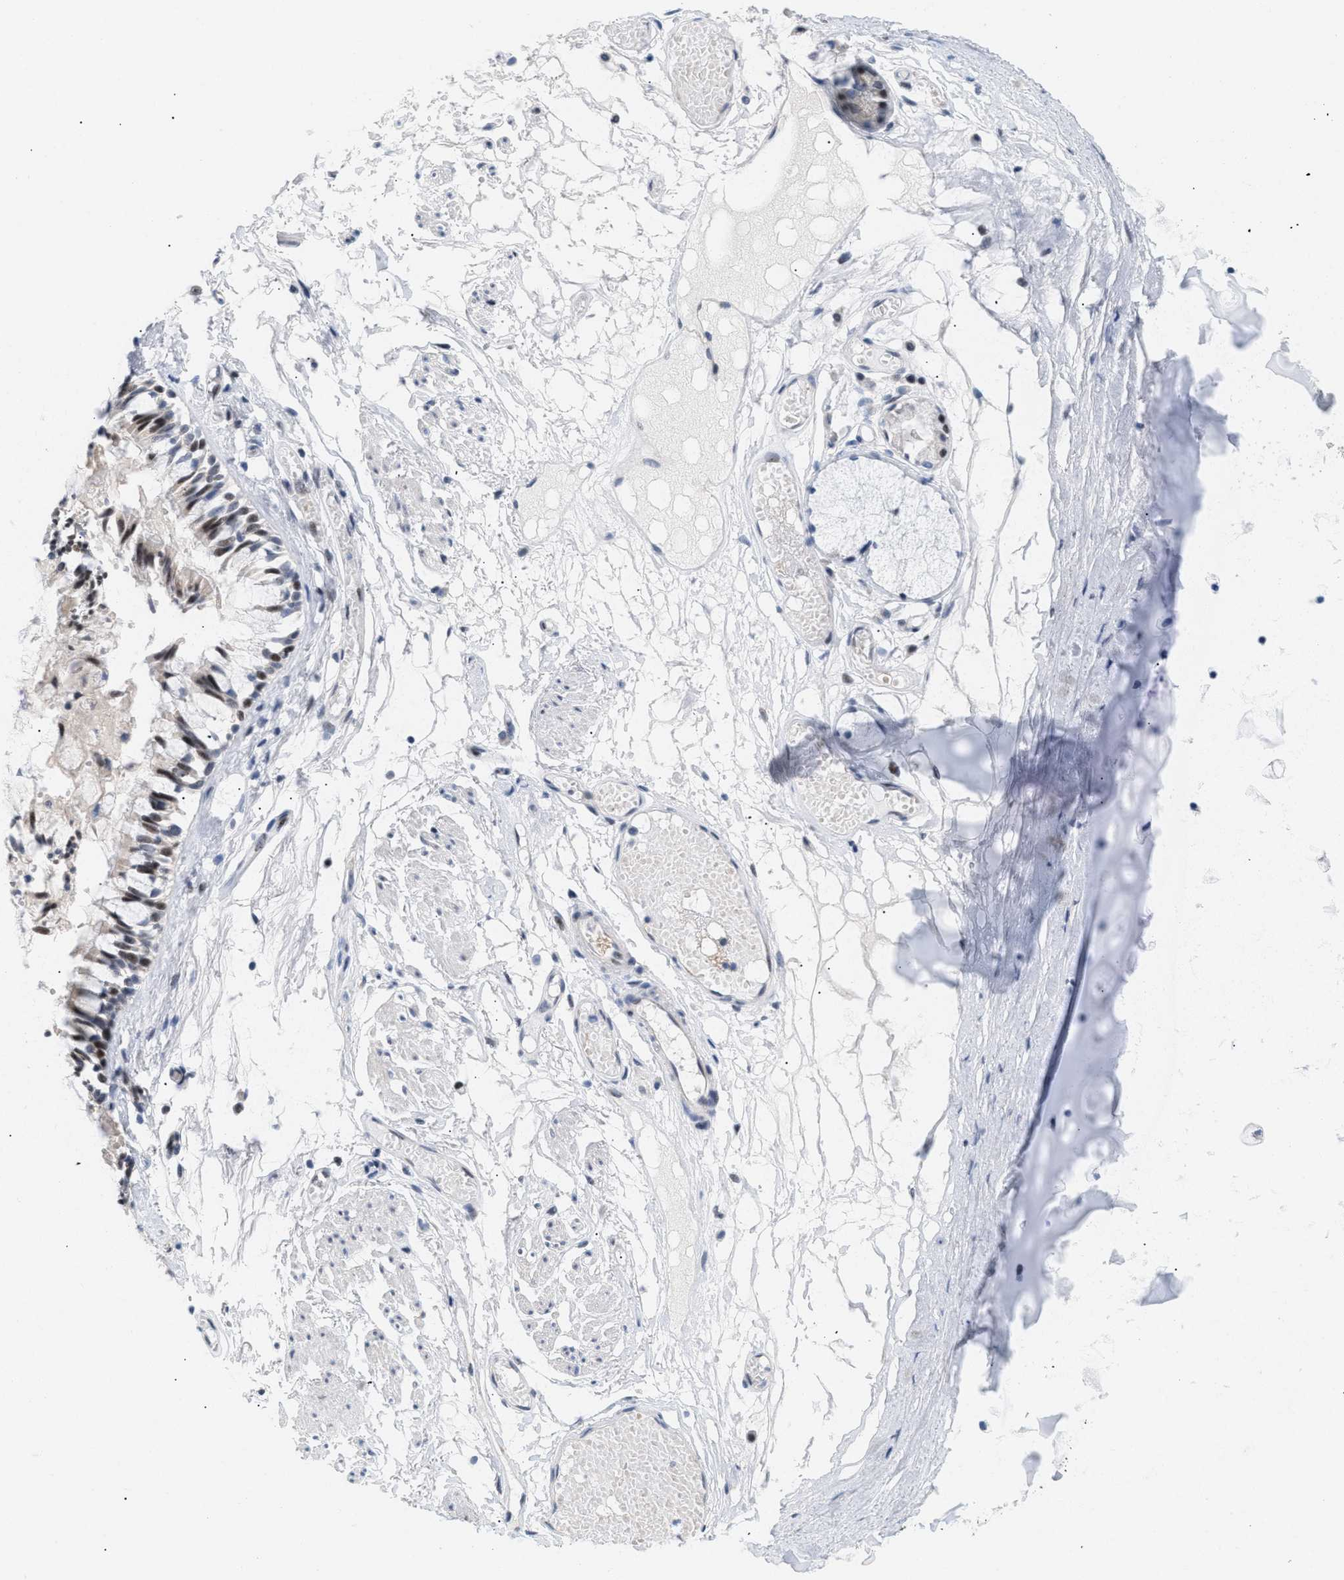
{"staining": {"intensity": "moderate", "quantity": "25%-75%", "location": "nuclear"}, "tissue": "bronchus", "cell_type": "Respiratory epithelial cells", "image_type": "normal", "snomed": [{"axis": "morphology", "description": "Normal tissue, NOS"}, {"axis": "morphology", "description": "Inflammation, NOS"}, {"axis": "topography", "description": "Cartilage tissue"}, {"axis": "topography", "description": "Lung"}], "caption": "Brown immunohistochemical staining in normal bronchus exhibits moderate nuclear positivity in approximately 25%-75% of respiratory epithelial cells. (Brightfield microscopy of DAB IHC at high magnification).", "gene": "PPARD", "patient": {"sex": "male", "age": 71}}